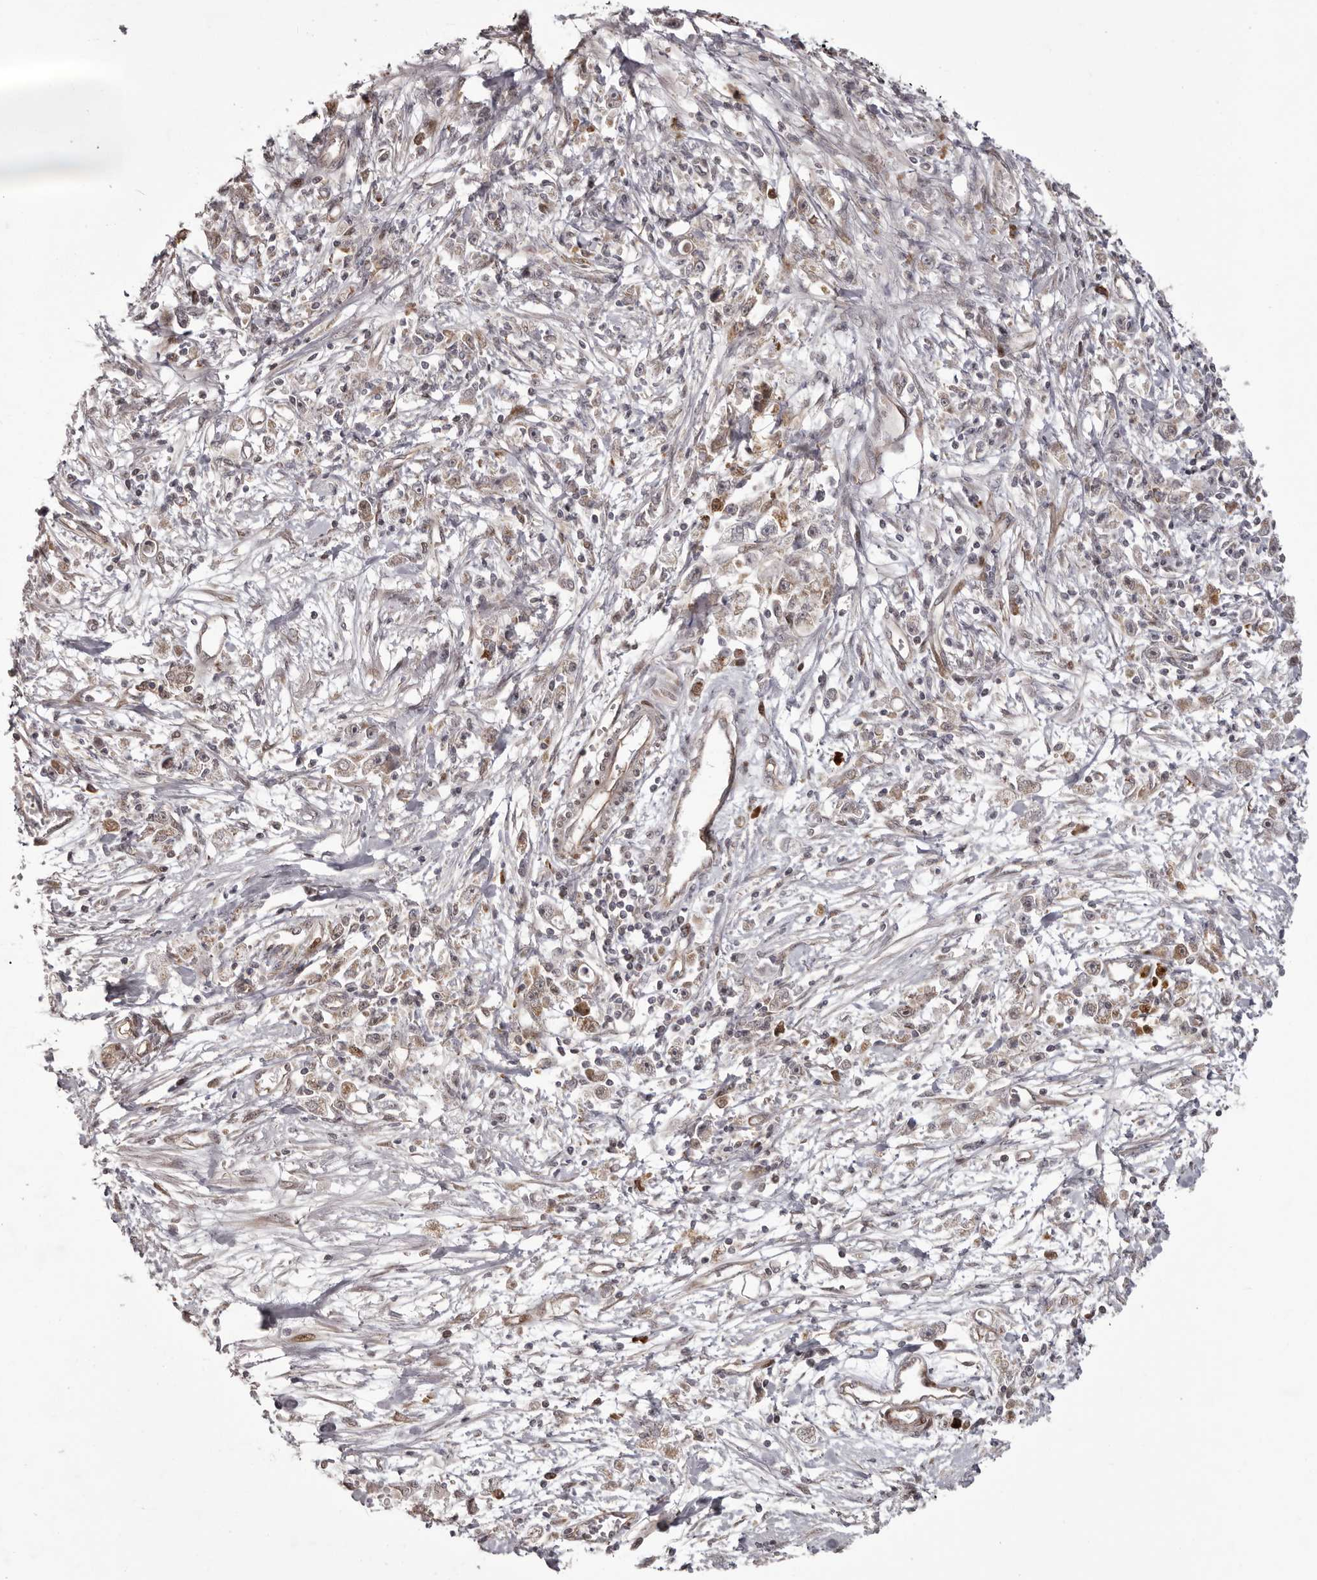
{"staining": {"intensity": "weak", "quantity": ">75%", "location": "cytoplasmic/membranous"}, "tissue": "stomach cancer", "cell_type": "Tumor cells", "image_type": "cancer", "snomed": [{"axis": "morphology", "description": "Adenocarcinoma, NOS"}, {"axis": "topography", "description": "Stomach"}], "caption": "Stomach cancer stained with a protein marker exhibits weak staining in tumor cells.", "gene": "GFOD1", "patient": {"sex": "female", "age": 59}}